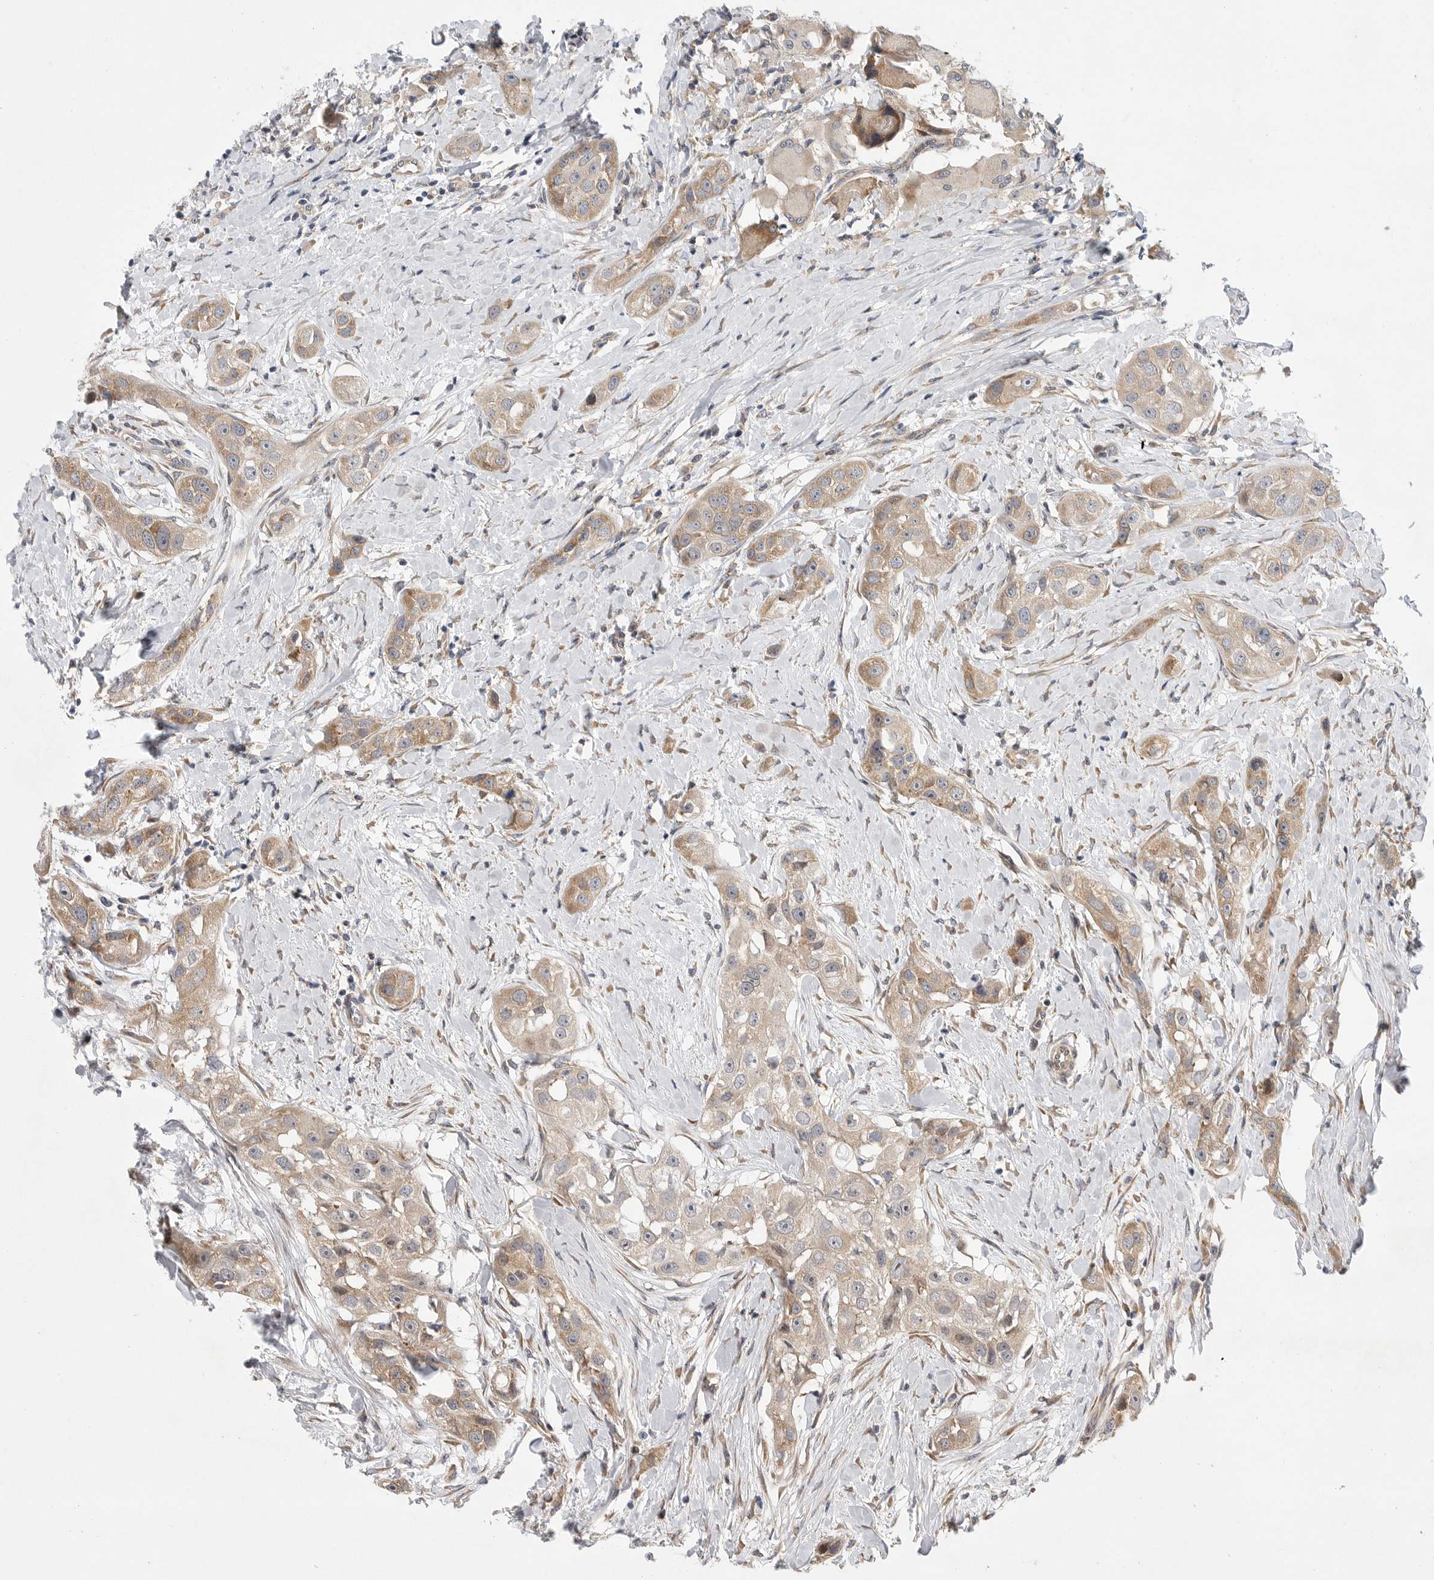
{"staining": {"intensity": "moderate", "quantity": ">75%", "location": "cytoplasmic/membranous"}, "tissue": "head and neck cancer", "cell_type": "Tumor cells", "image_type": "cancer", "snomed": [{"axis": "morphology", "description": "Normal tissue, NOS"}, {"axis": "morphology", "description": "Squamous cell carcinoma, NOS"}, {"axis": "topography", "description": "Skeletal muscle"}, {"axis": "topography", "description": "Head-Neck"}], "caption": "A micrograph showing moderate cytoplasmic/membranous positivity in about >75% of tumor cells in head and neck squamous cell carcinoma, as visualized by brown immunohistochemical staining.", "gene": "FBXO43", "patient": {"sex": "male", "age": 51}}